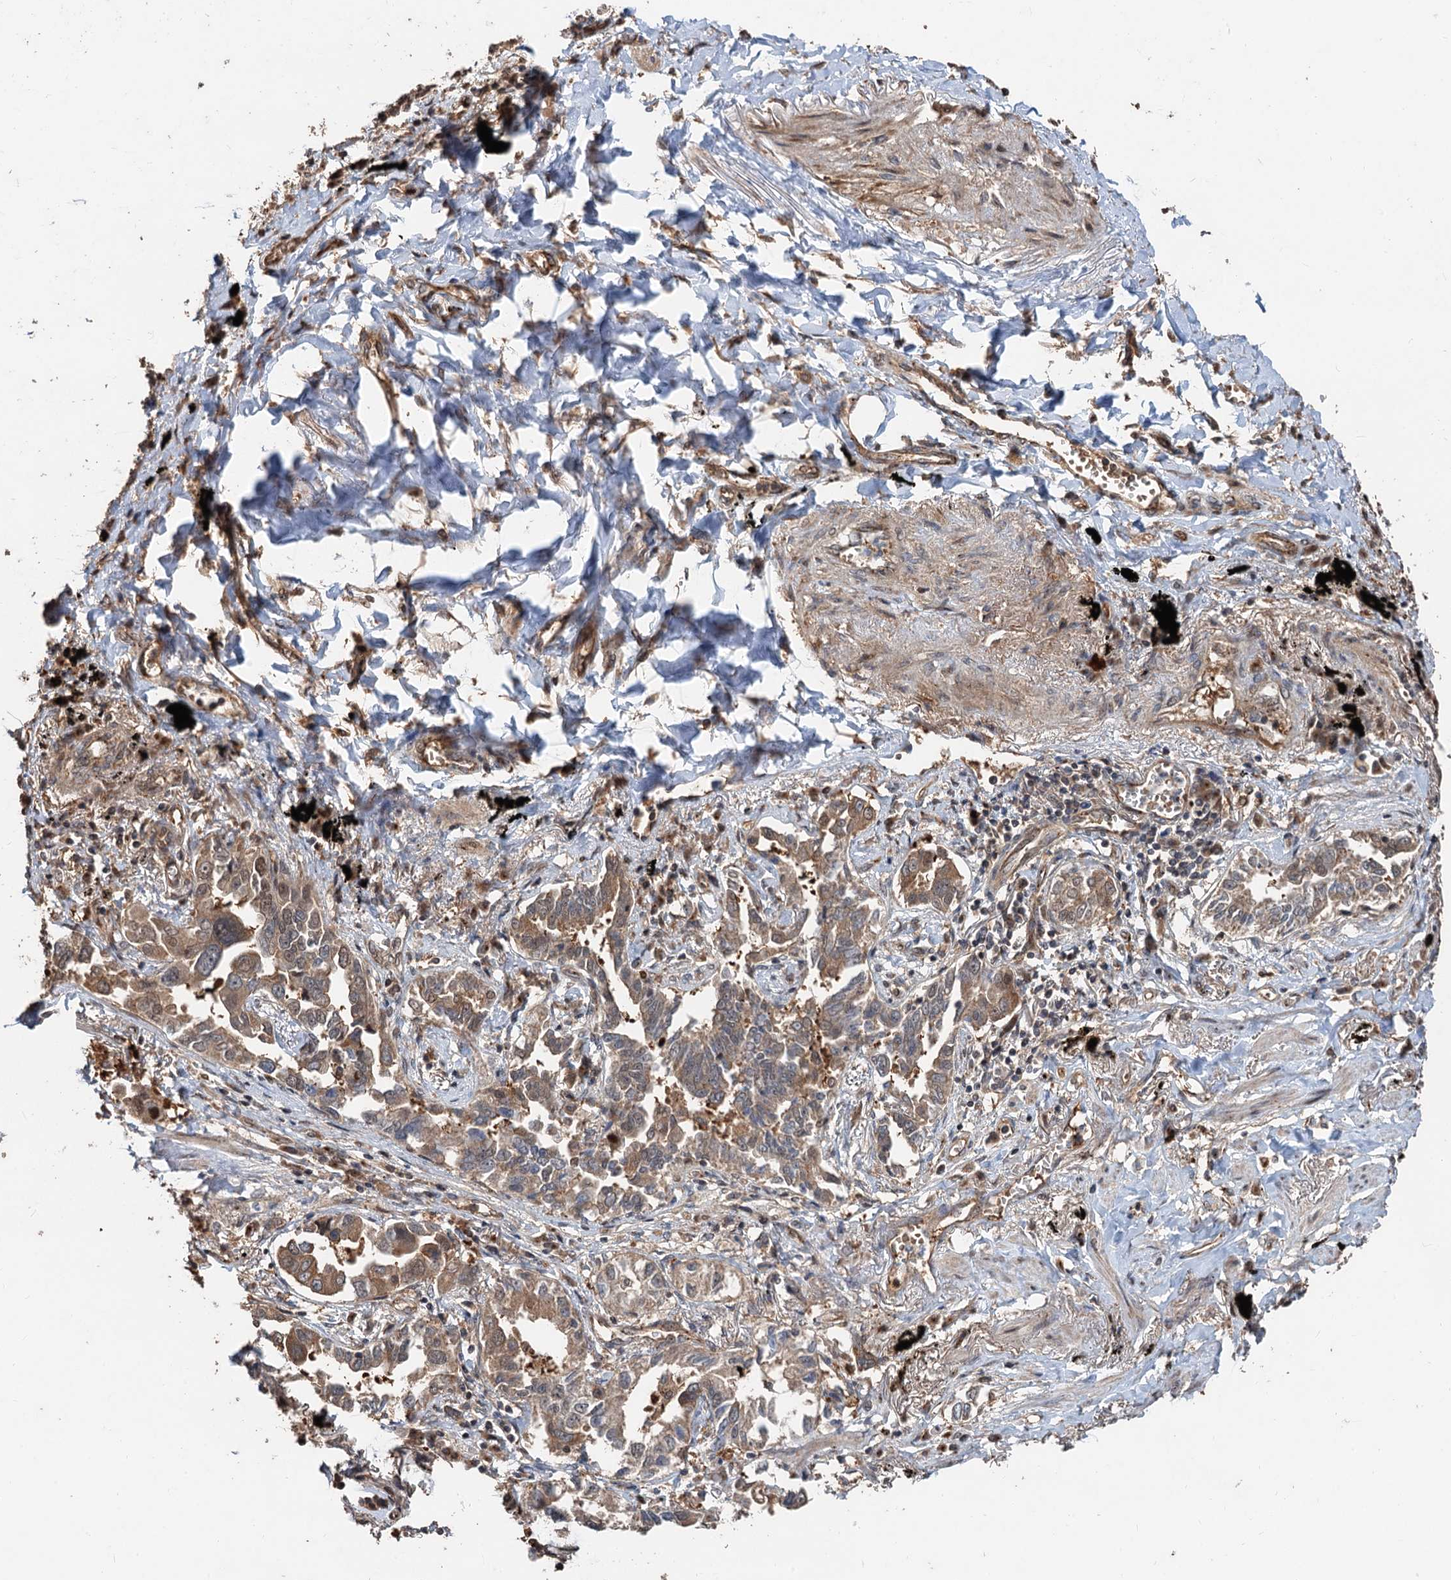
{"staining": {"intensity": "moderate", "quantity": ">75%", "location": "cytoplasmic/membranous"}, "tissue": "lung cancer", "cell_type": "Tumor cells", "image_type": "cancer", "snomed": [{"axis": "morphology", "description": "Adenocarcinoma, NOS"}, {"axis": "topography", "description": "Lung"}], "caption": "Brown immunohistochemical staining in human lung cancer exhibits moderate cytoplasmic/membranous expression in approximately >75% of tumor cells.", "gene": "DEXI", "patient": {"sex": "male", "age": 67}}